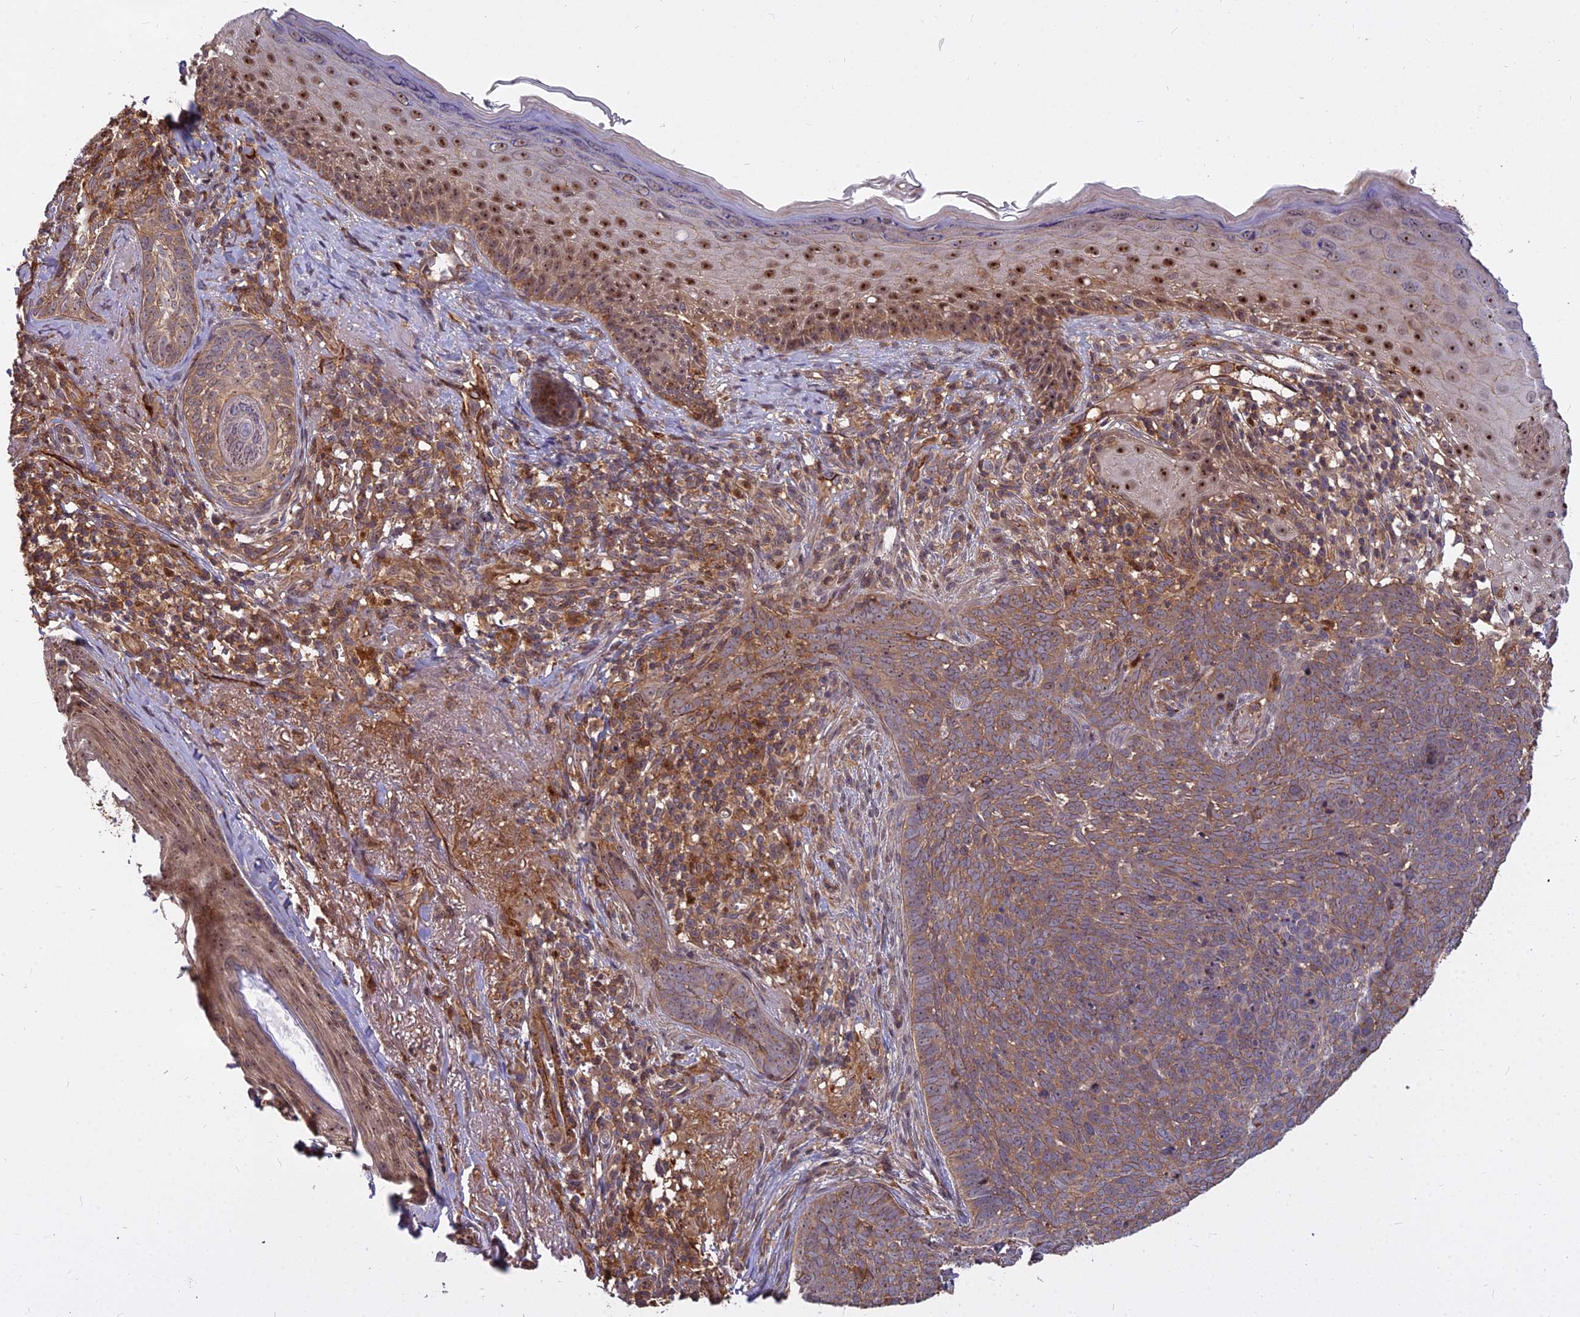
{"staining": {"intensity": "moderate", "quantity": ">75%", "location": "cytoplasmic/membranous"}, "tissue": "skin cancer", "cell_type": "Tumor cells", "image_type": "cancer", "snomed": [{"axis": "morphology", "description": "Basal cell carcinoma"}, {"axis": "topography", "description": "Skin"}], "caption": "Human skin cancer stained for a protein (brown) demonstrates moderate cytoplasmic/membranous positive expression in approximately >75% of tumor cells.", "gene": "TCEA3", "patient": {"sex": "female", "age": 76}}